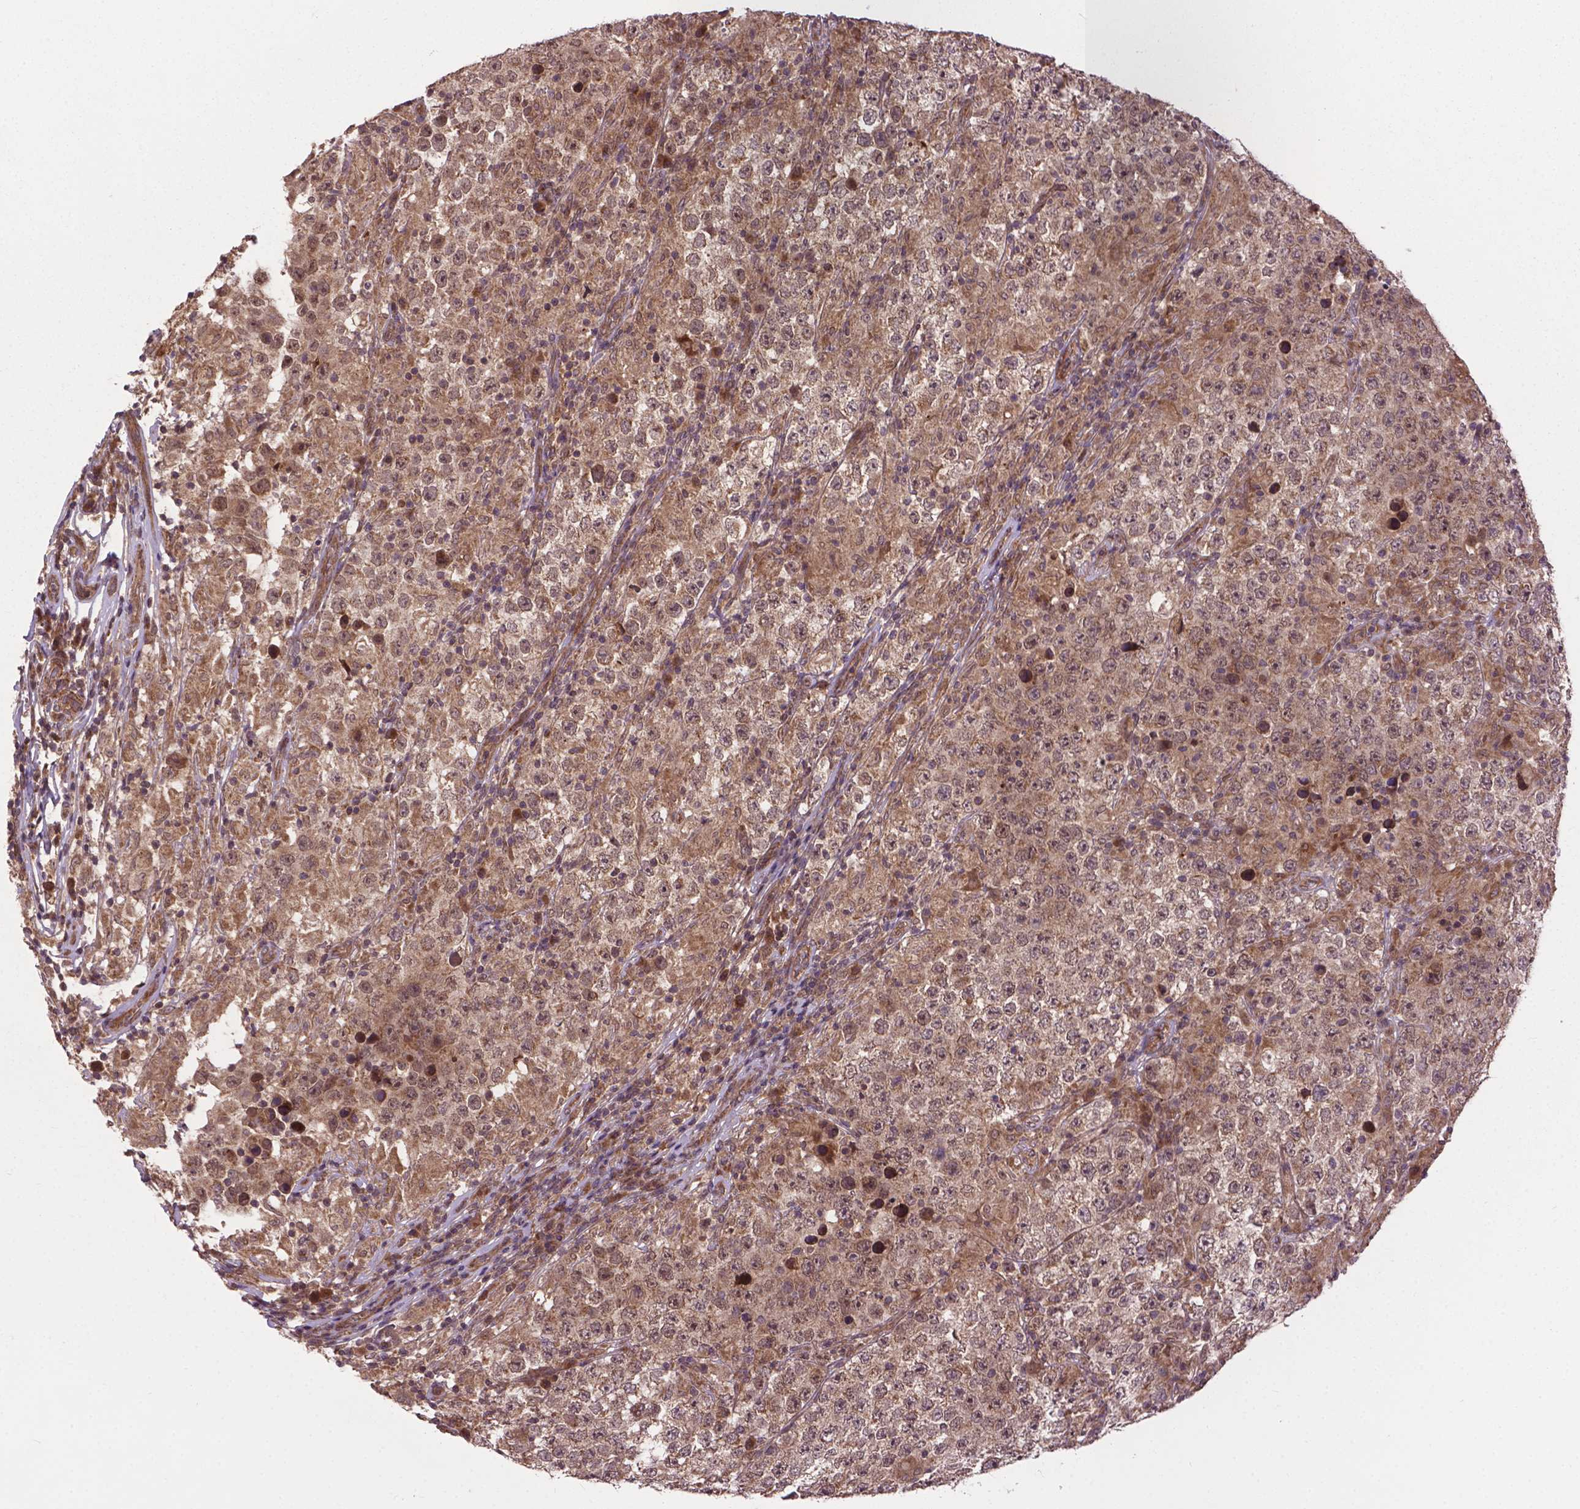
{"staining": {"intensity": "moderate", "quantity": ">75%", "location": "cytoplasmic/membranous"}, "tissue": "testis cancer", "cell_type": "Tumor cells", "image_type": "cancer", "snomed": [{"axis": "morphology", "description": "Seminoma, NOS"}, {"axis": "morphology", "description": "Carcinoma, Embryonal, NOS"}, {"axis": "topography", "description": "Testis"}], "caption": "Protein staining demonstrates moderate cytoplasmic/membranous positivity in about >75% of tumor cells in testis cancer (embryonal carcinoma).", "gene": "ZNF616", "patient": {"sex": "male", "age": 41}}